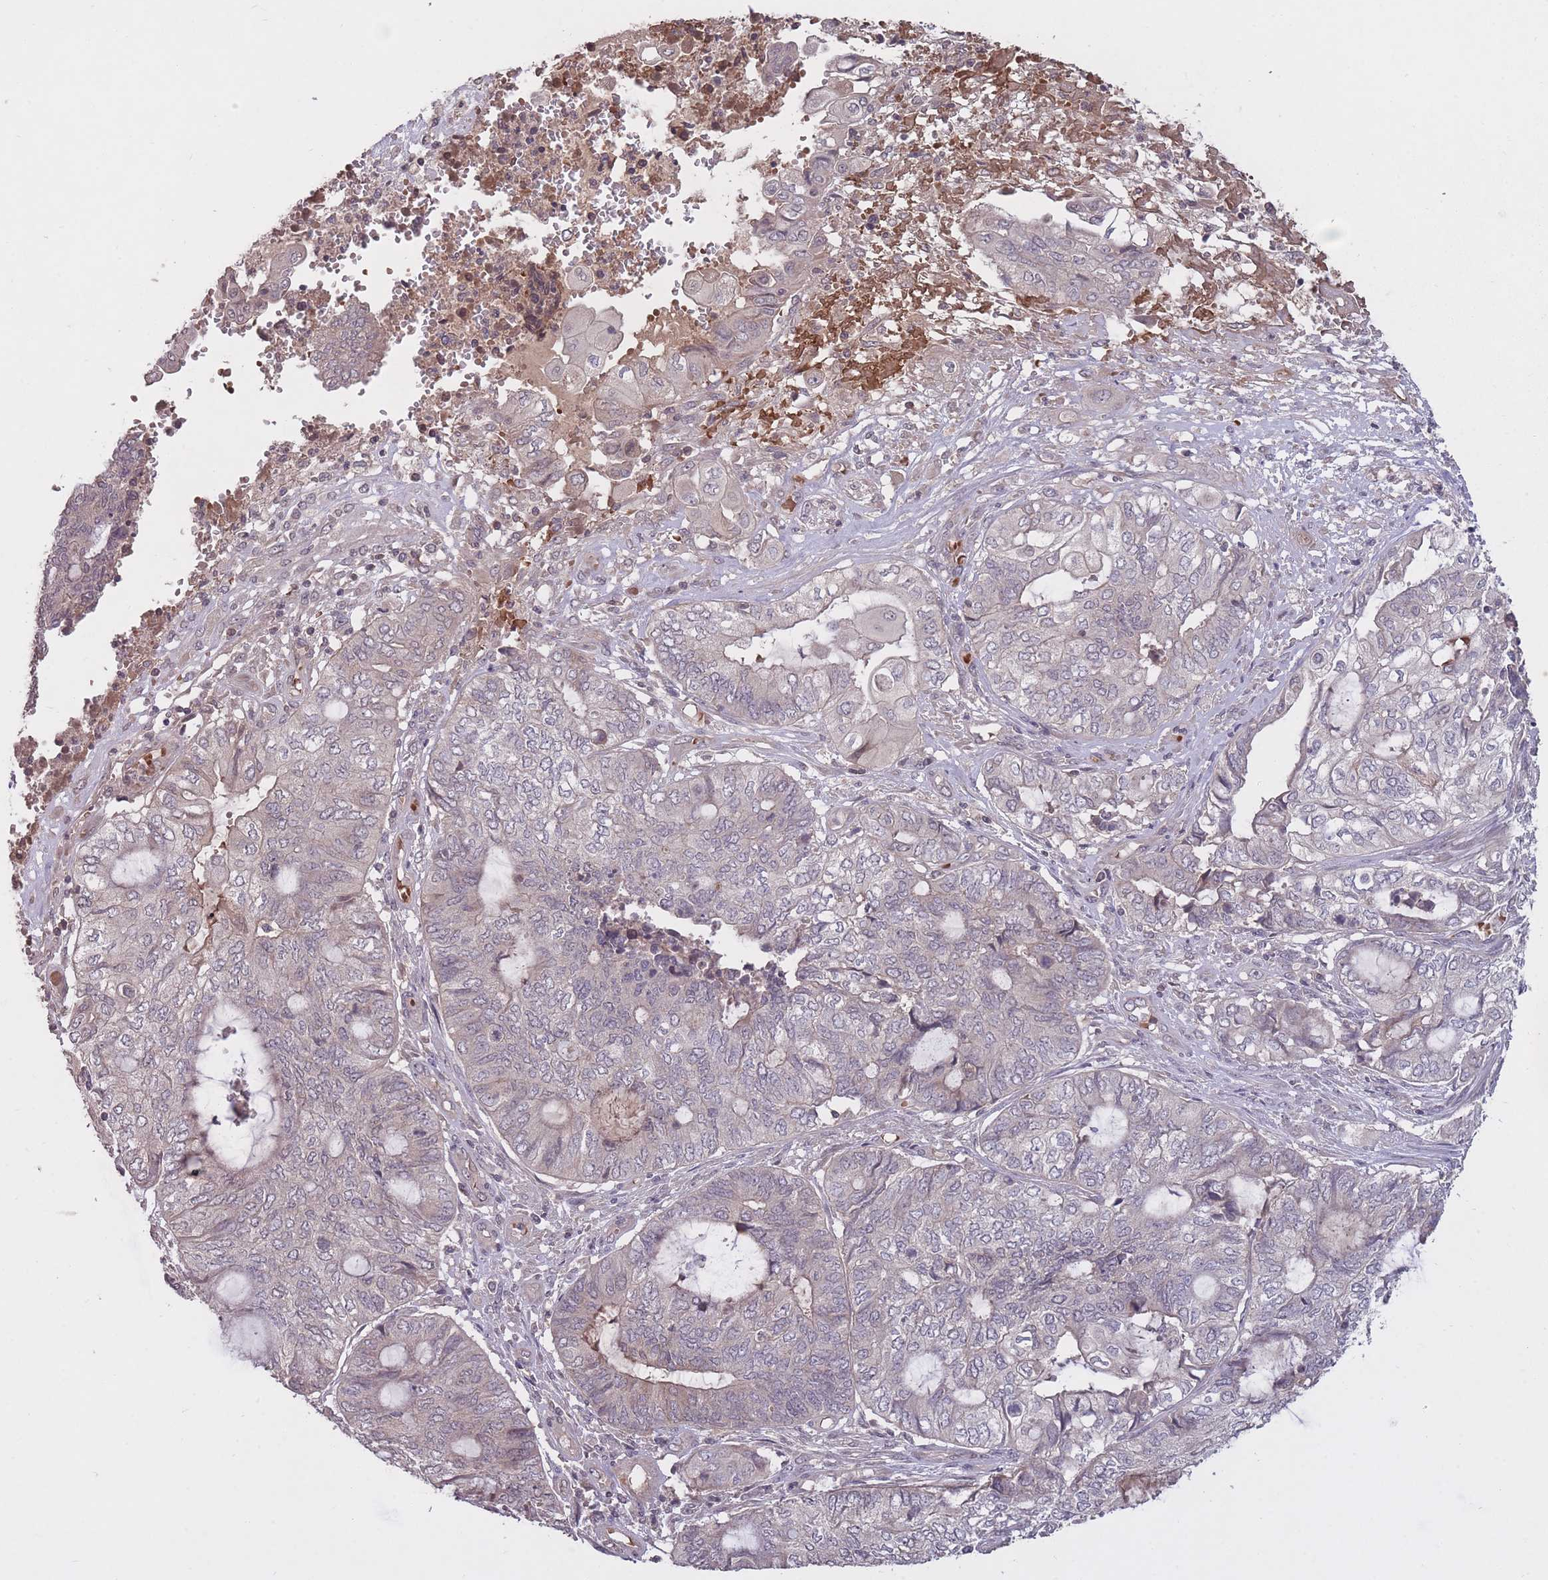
{"staining": {"intensity": "negative", "quantity": "none", "location": "none"}, "tissue": "endometrial cancer", "cell_type": "Tumor cells", "image_type": "cancer", "snomed": [{"axis": "morphology", "description": "Adenocarcinoma, NOS"}, {"axis": "topography", "description": "Uterus"}, {"axis": "topography", "description": "Endometrium"}], "caption": "There is no significant expression in tumor cells of endometrial adenocarcinoma. The staining is performed using DAB brown chromogen with nuclei counter-stained in using hematoxylin.", "gene": "ADCYAP1R1", "patient": {"sex": "female", "age": 70}}